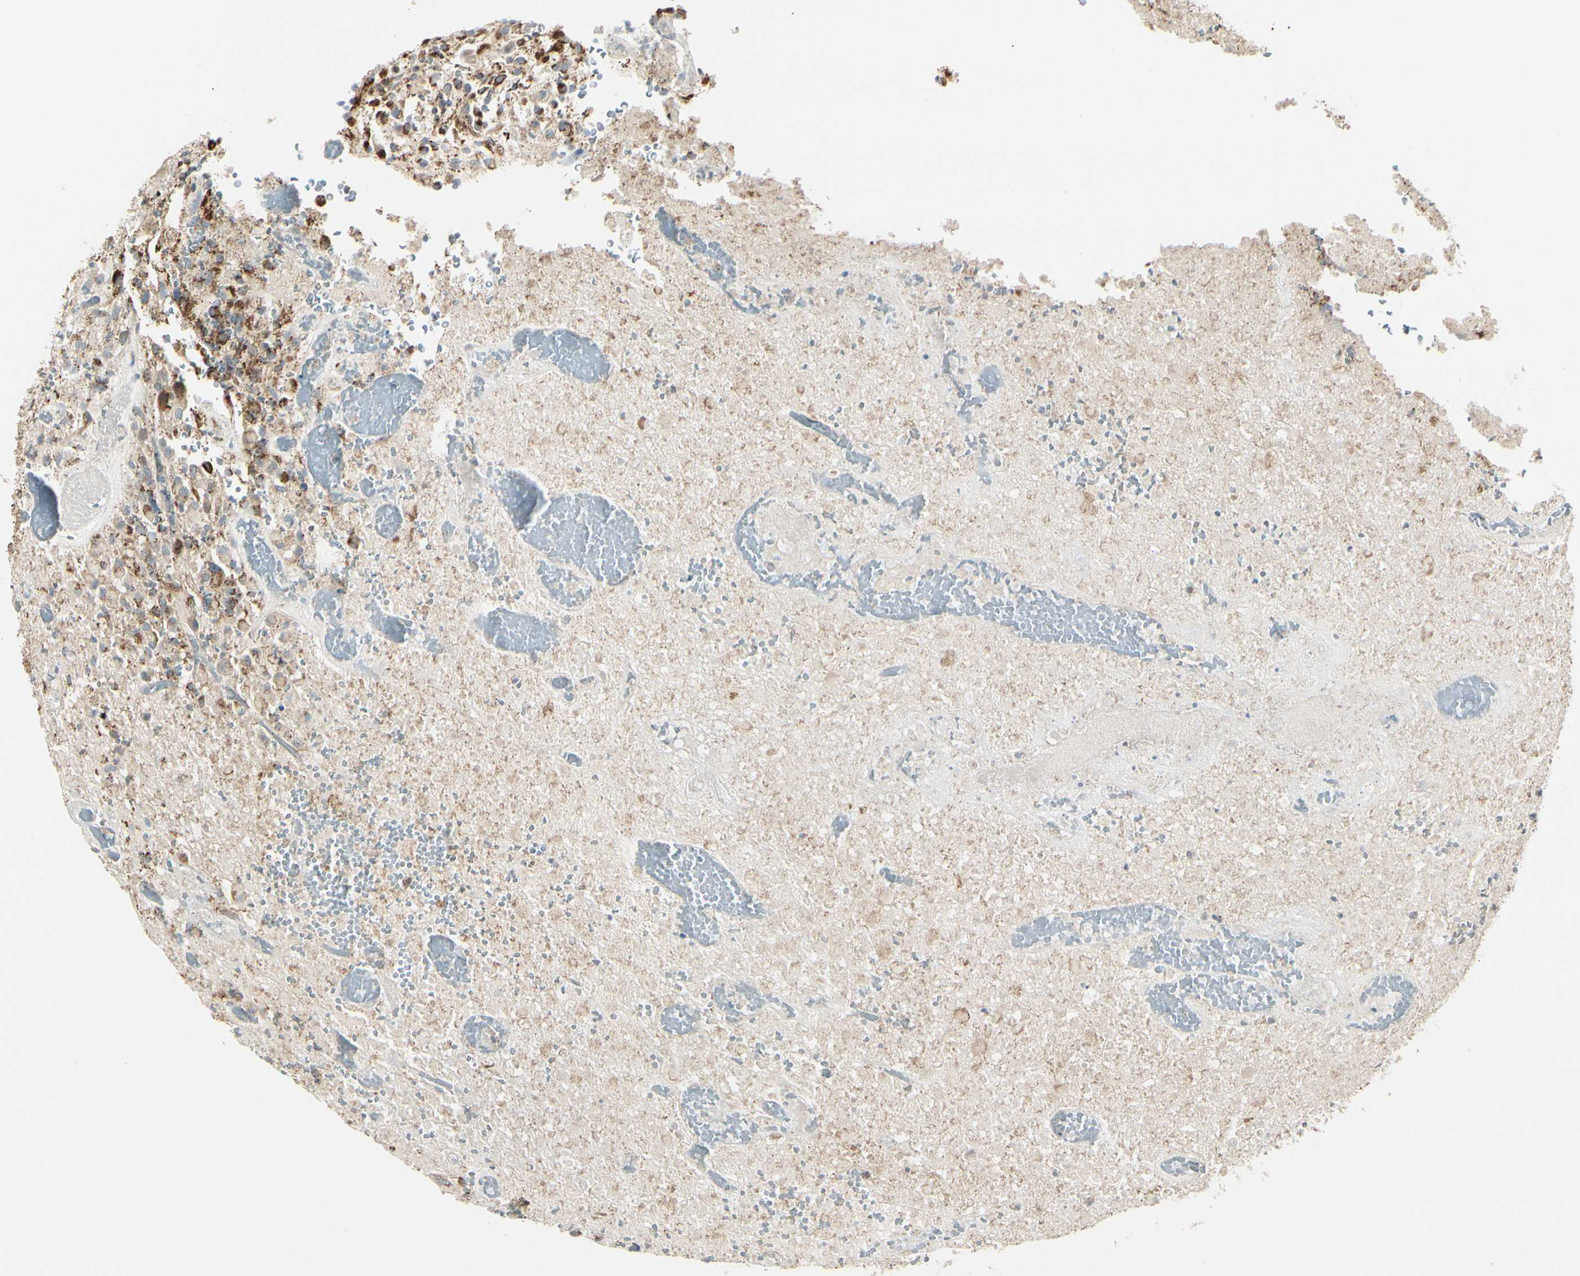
{"staining": {"intensity": "strong", "quantity": ">75%", "location": "cytoplasmic/membranous"}, "tissue": "glioma", "cell_type": "Tumor cells", "image_type": "cancer", "snomed": [{"axis": "morphology", "description": "Glioma, malignant, High grade"}, {"axis": "topography", "description": "Brain"}], "caption": "Malignant glioma (high-grade) was stained to show a protein in brown. There is high levels of strong cytoplasmic/membranous staining in approximately >75% of tumor cells.", "gene": "ANKS6", "patient": {"sex": "male", "age": 71}}